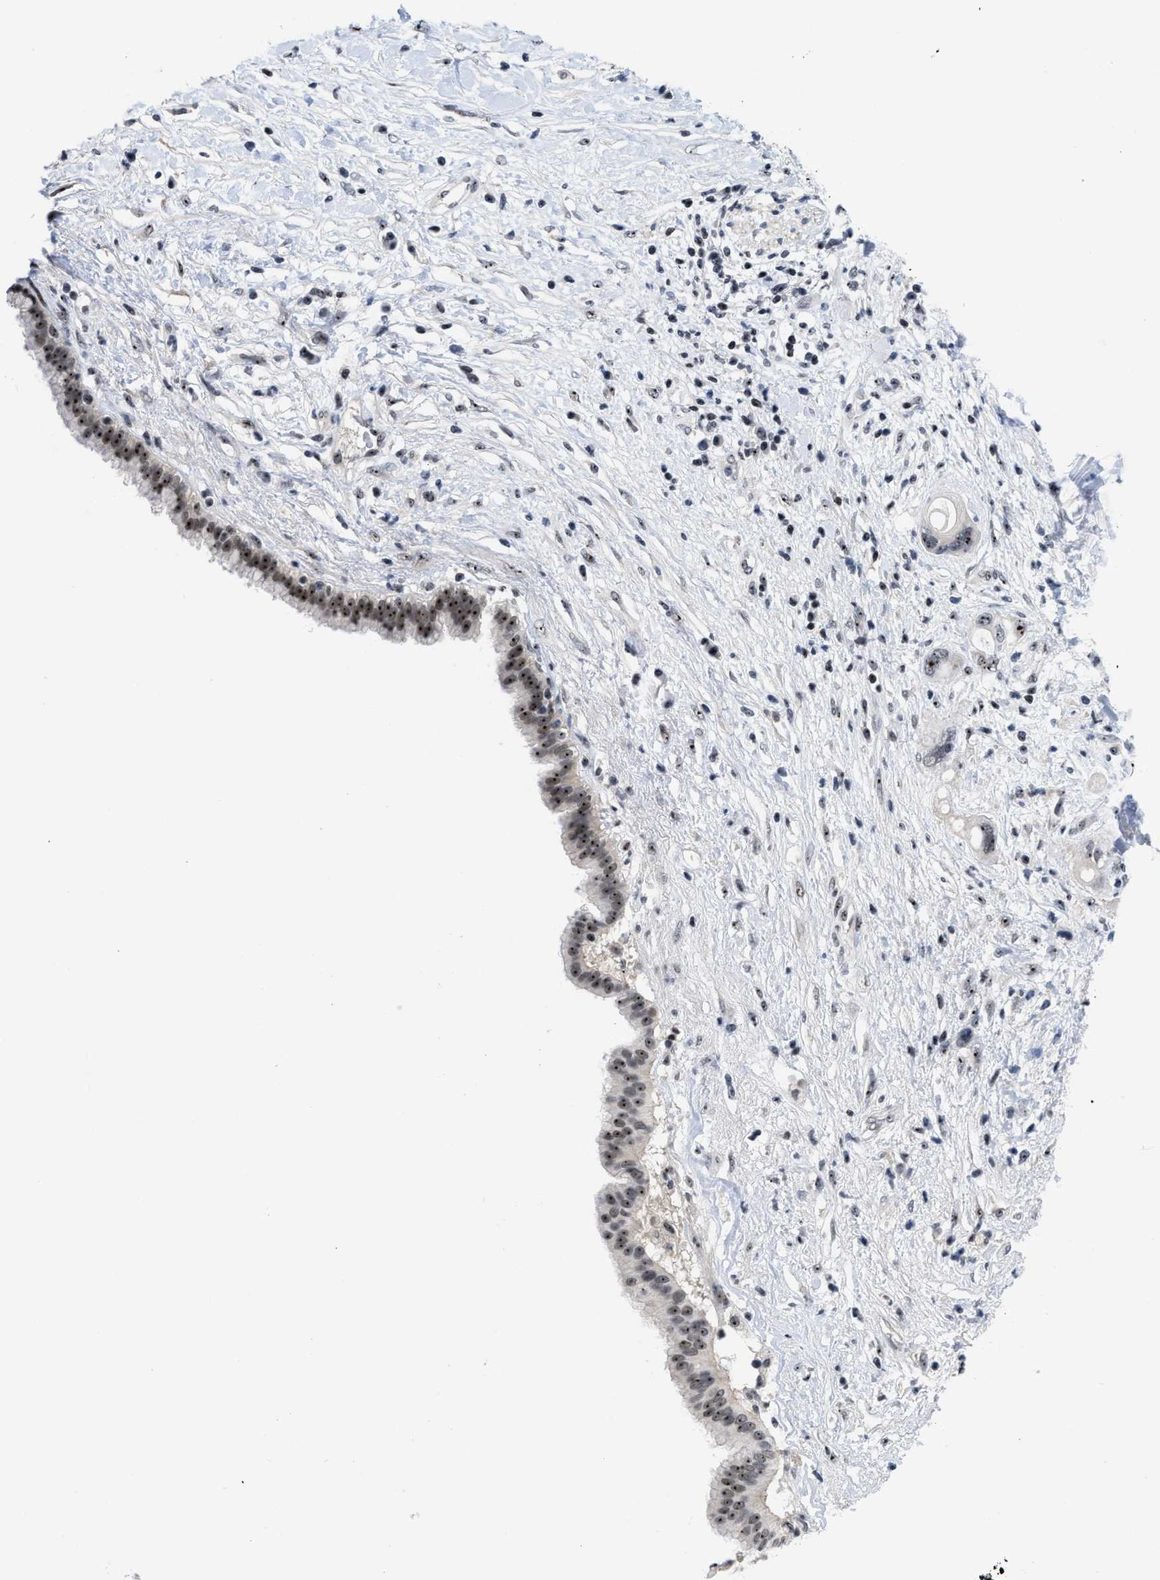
{"staining": {"intensity": "moderate", "quantity": ">75%", "location": "nuclear"}, "tissue": "pancreatic cancer", "cell_type": "Tumor cells", "image_type": "cancer", "snomed": [{"axis": "morphology", "description": "Adenocarcinoma, NOS"}, {"axis": "topography", "description": "Pancreas"}], "caption": "Protein staining demonstrates moderate nuclear staining in about >75% of tumor cells in pancreatic adenocarcinoma. The staining was performed using DAB to visualize the protein expression in brown, while the nuclei were stained in blue with hematoxylin (Magnification: 20x).", "gene": "NOP58", "patient": {"sex": "female", "age": 56}}